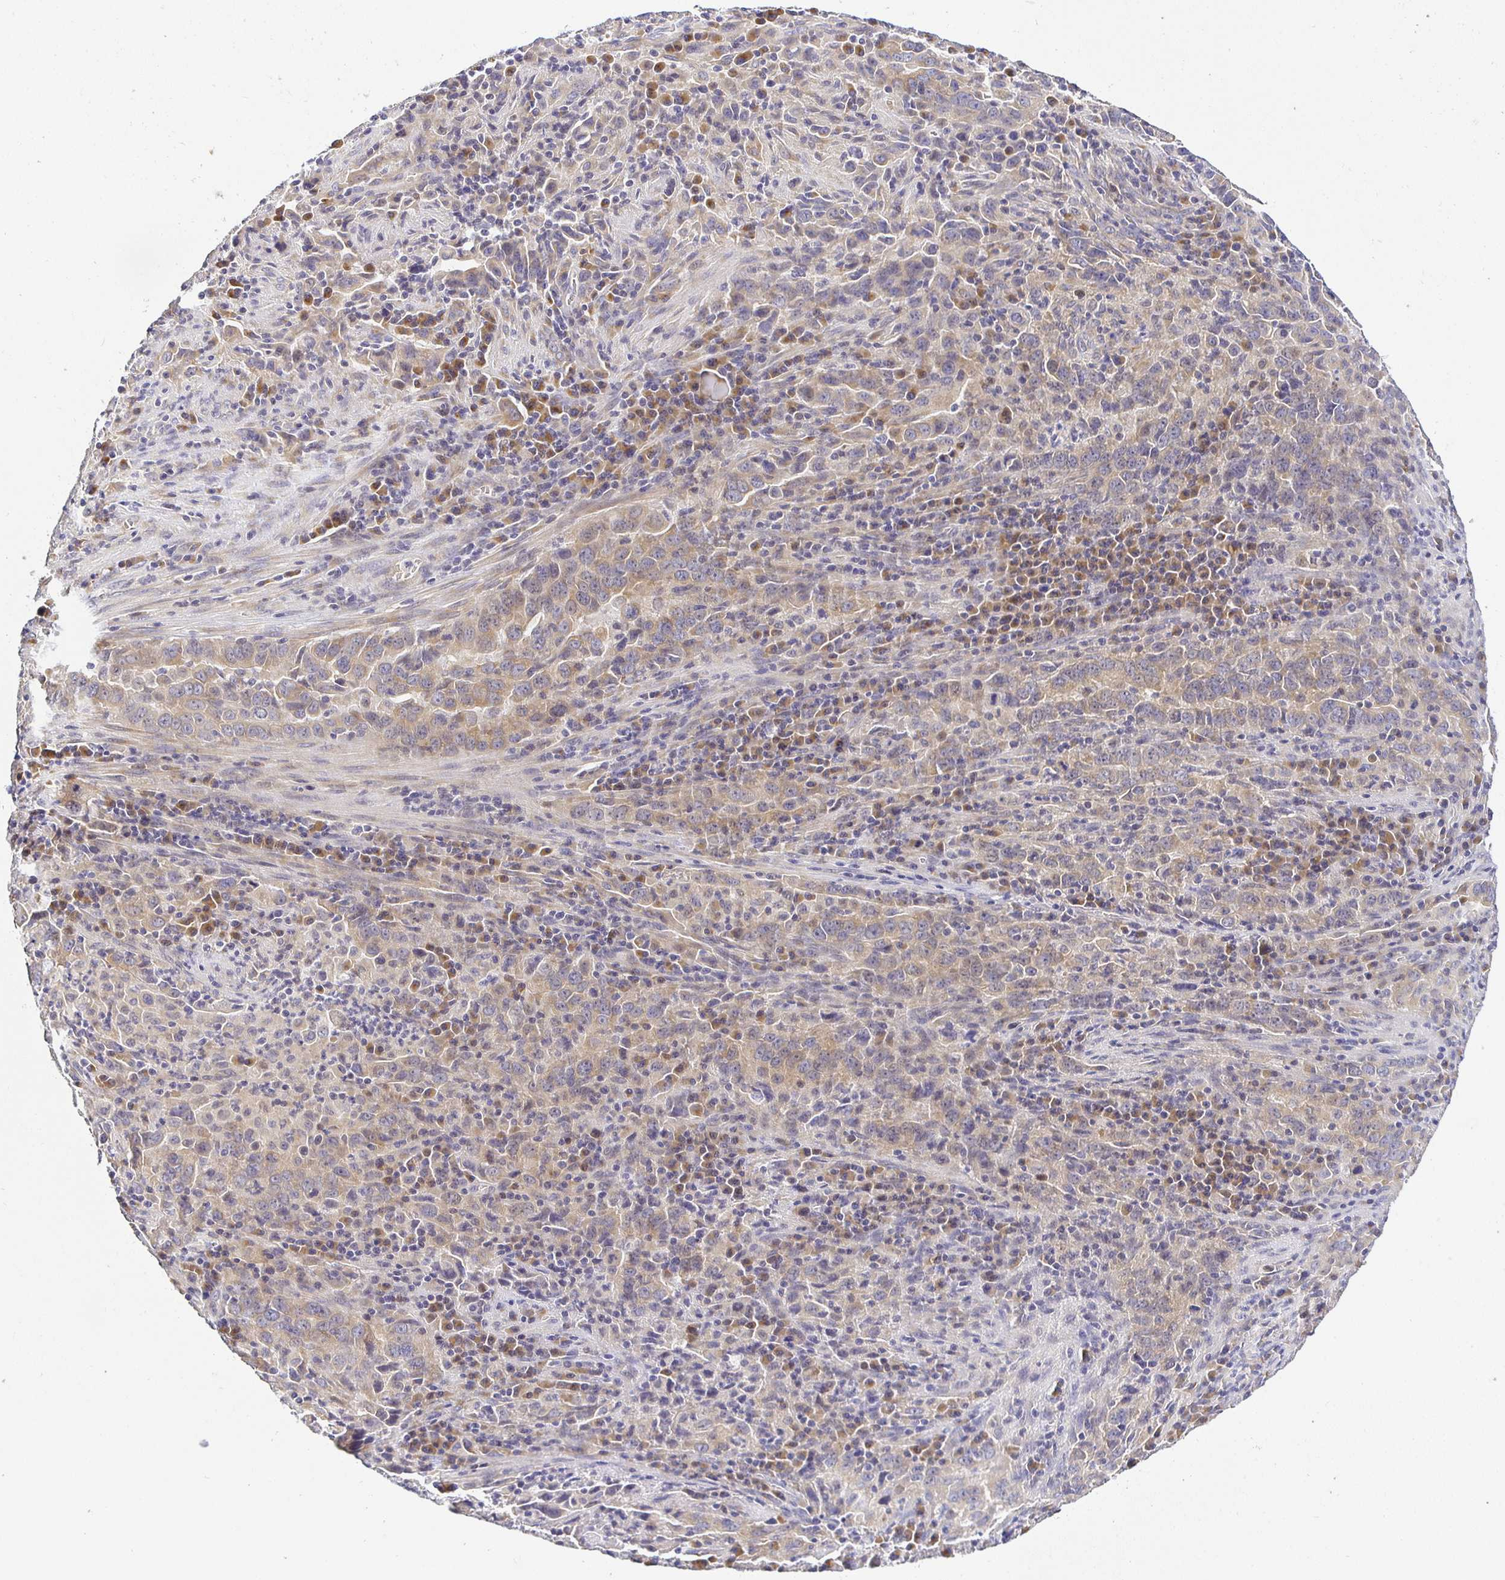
{"staining": {"intensity": "weak", "quantity": ">75%", "location": "cytoplasmic/membranous"}, "tissue": "lung cancer", "cell_type": "Tumor cells", "image_type": "cancer", "snomed": [{"axis": "morphology", "description": "Adenocarcinoma, NOS"}, {"axis": "topography", "description": "Lung"}], "caption": "A micrograph of human adenocarcinoma (lung) stained for a protein demonstrates weak cytoplasmic/membranous brown staining in tumor cells. (Stains: DAB (3,3'-diaminobenzidine) in brown, nuclei in blue, Microscopy: brightfield microscopy at high magnification).", "gene": "OPALIN", "patient": {"sex": "male", "age": 67}}